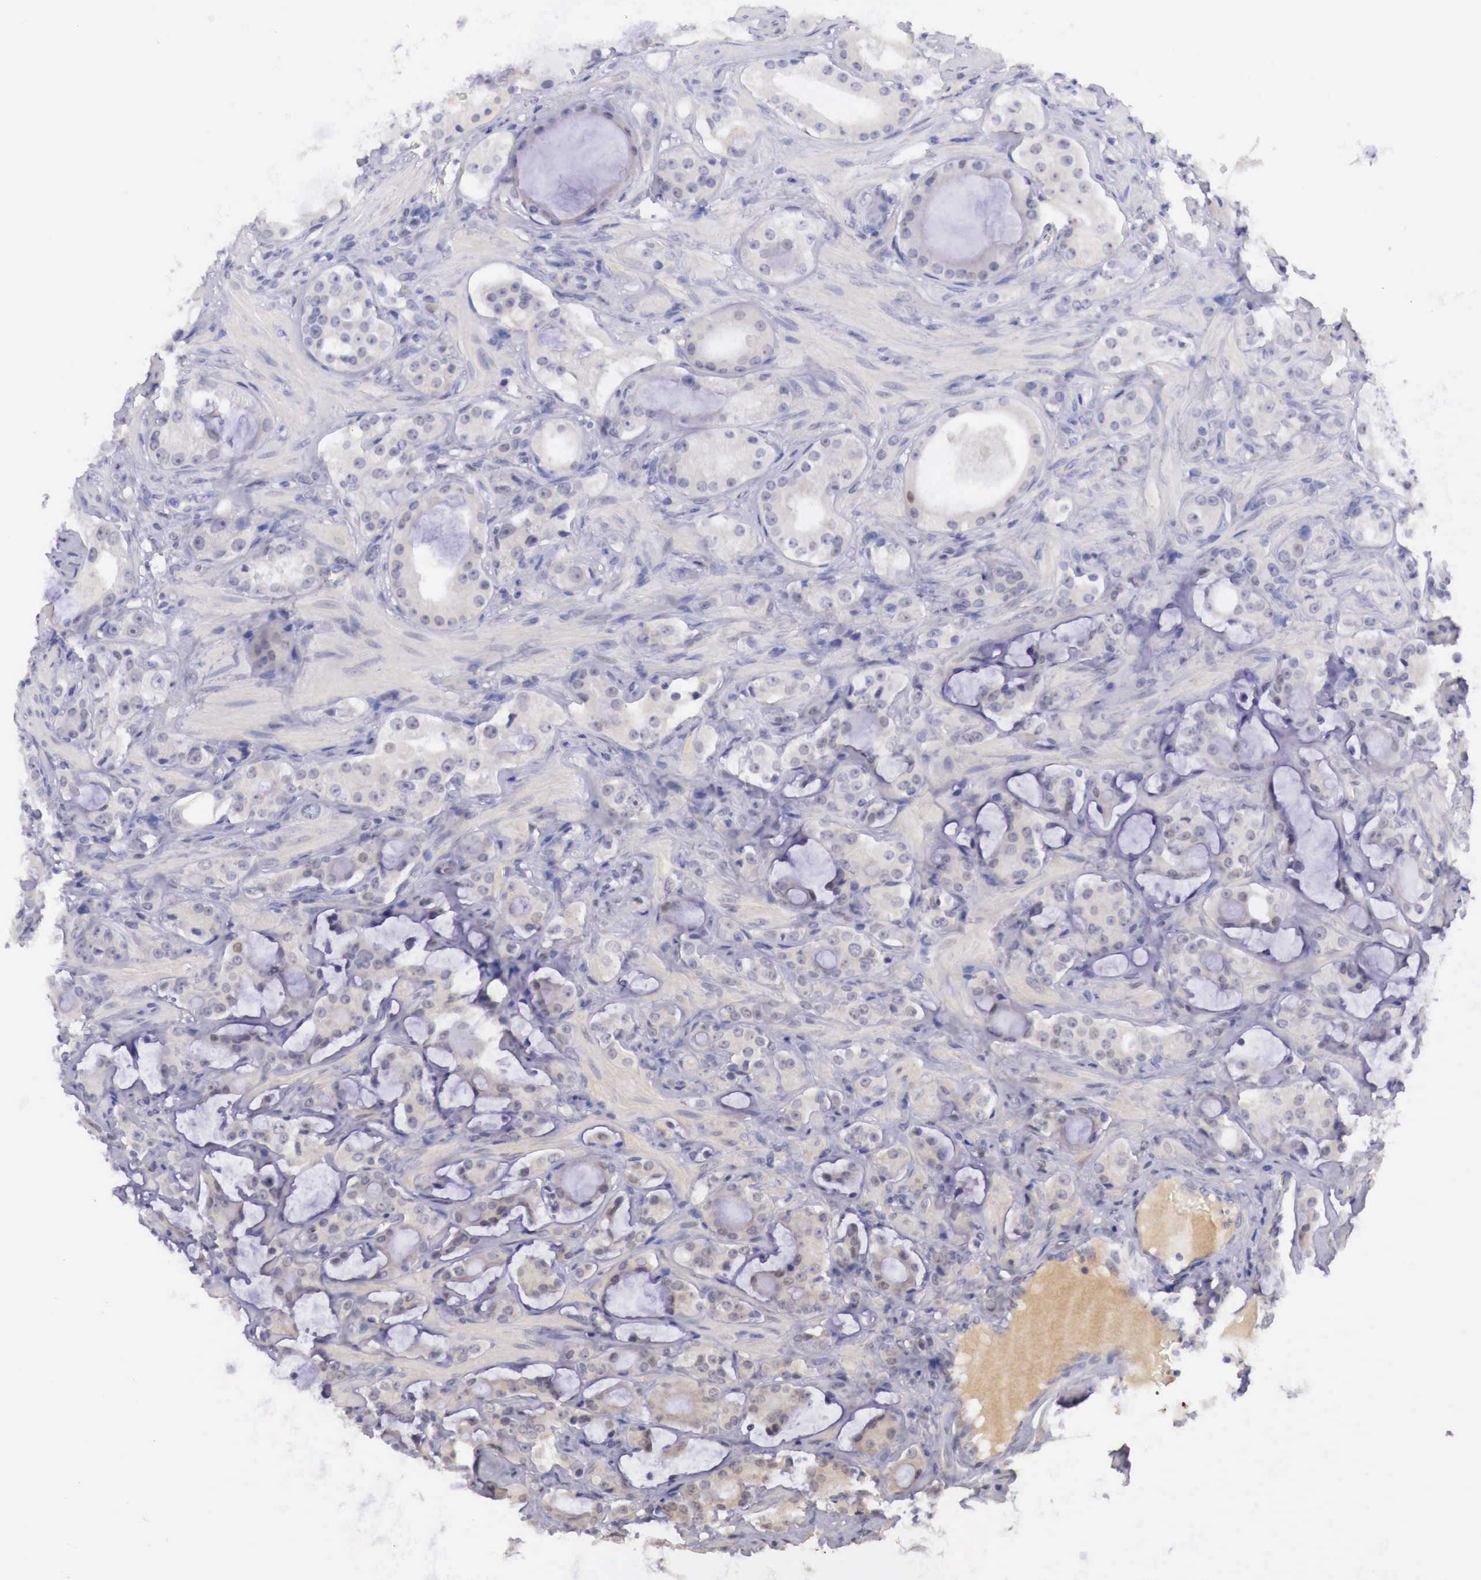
{"staining": {"intensity": "negative", "quantity": "none", "location": "none"}, "tissue": "prostate cancer", "cell_type": "Tumor cells", "image_type": "cancer", "snomed": [{"axis": "morphology", "description": "Adenocarcinoma, Medium grade"}, {"axis": "topography", "description": "Prostate"}], "caption": "Immunohistochemistry (IHC) histopathology image of neoplastic tissue: human medium-grade adenocarcinoma (prostate) stained with DAB shows no significant protein positivity in tumor cells.", "gene": "BCL6", "patient": {"sex": "male", "age": 73}}